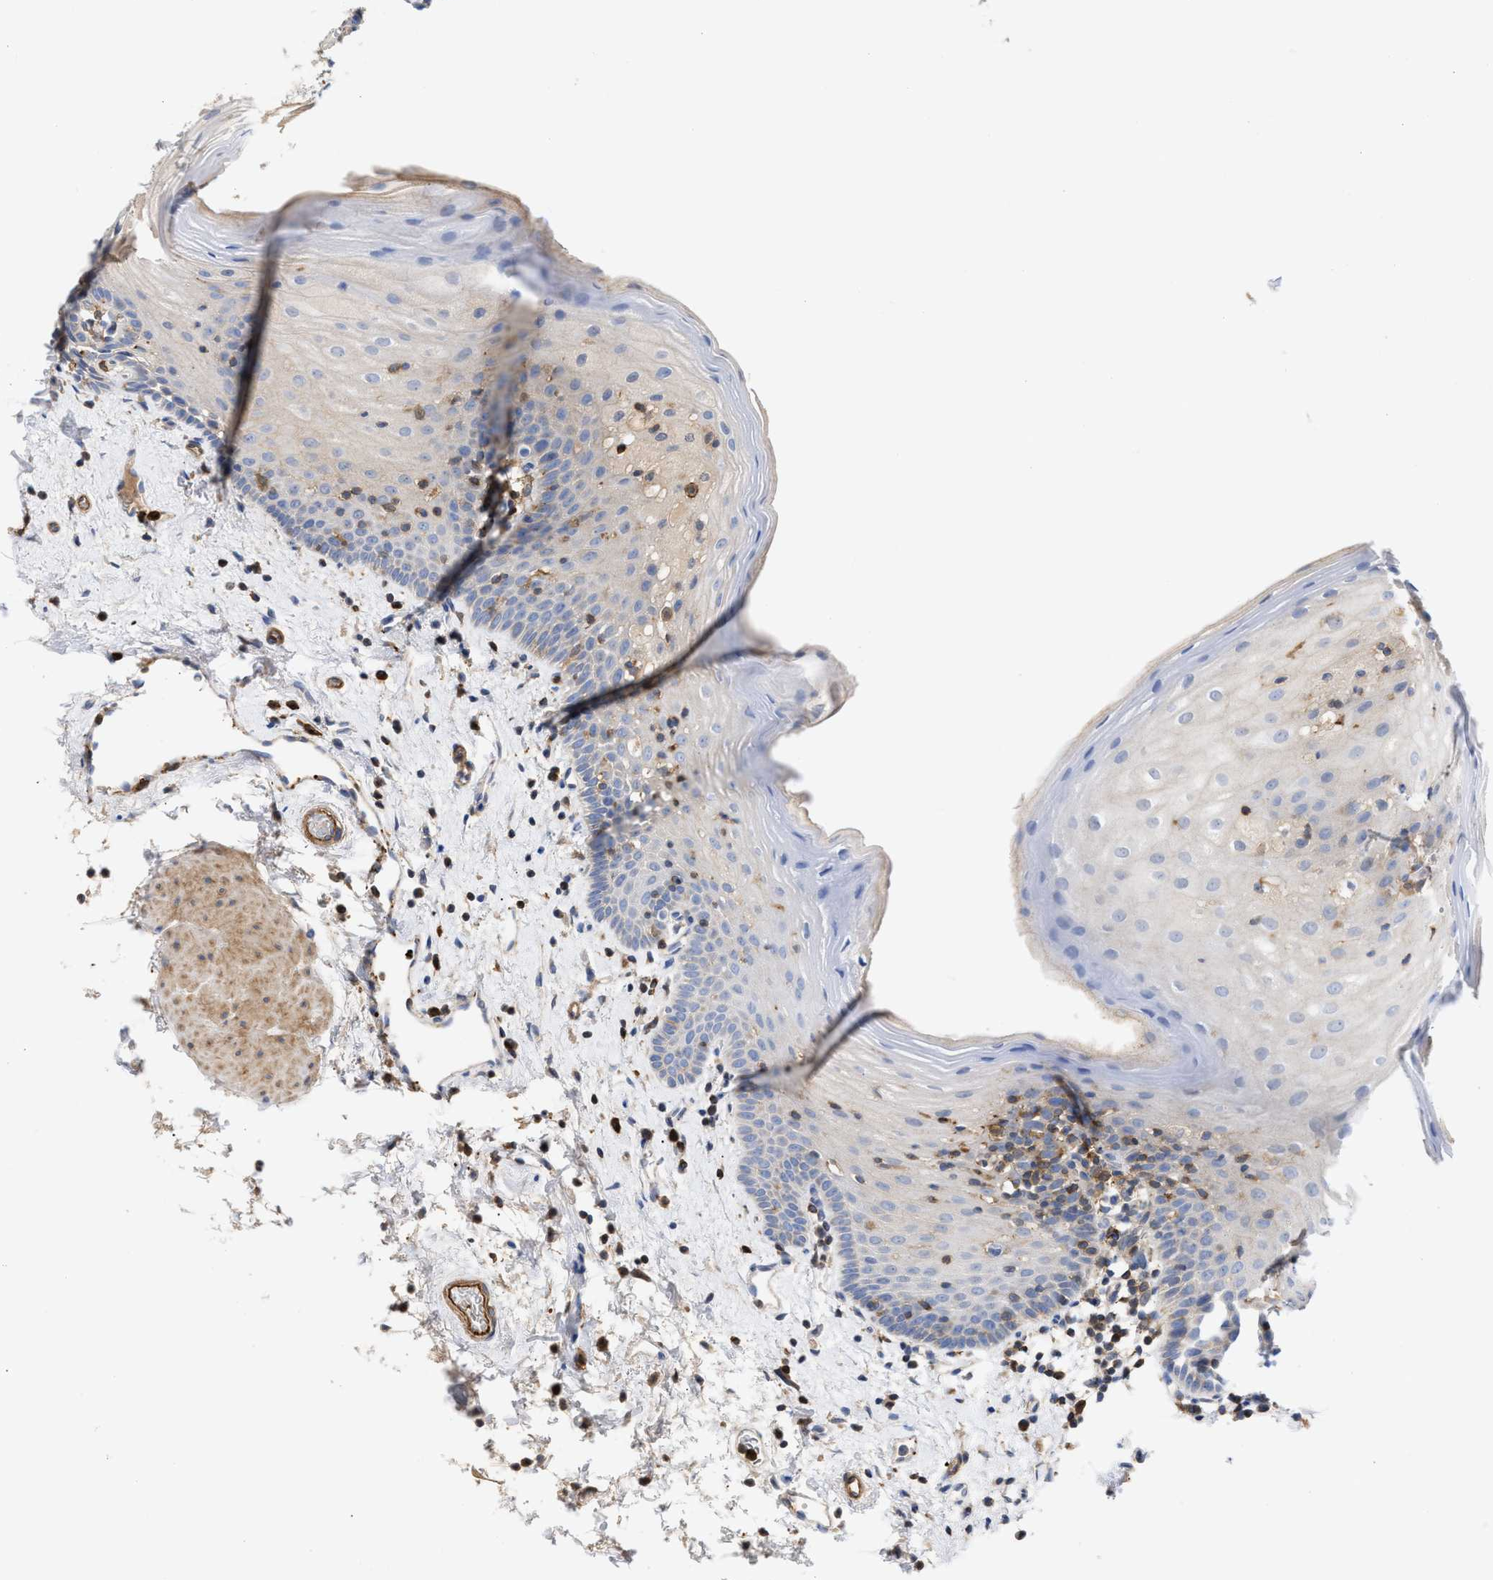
{"staining": {"intensity": "negative", "quantity": "none", "location": "none"}, "tissue": "oral mucosa", "cell_type": "Squamous epithelial cells", "image_type": "normal", "snomed": [{"axis": "morphology", "description": "Normal tissue, NOS"}, {"axis": "topography", "description": "Oral tissue"}], "caption": "Photomicrograph shows no significant protein positivity in squamous epithelial cells of unremarkable oral mucosa.", "gene": "HS3ST5", "patient": {"sex": "male", "age": 66}}